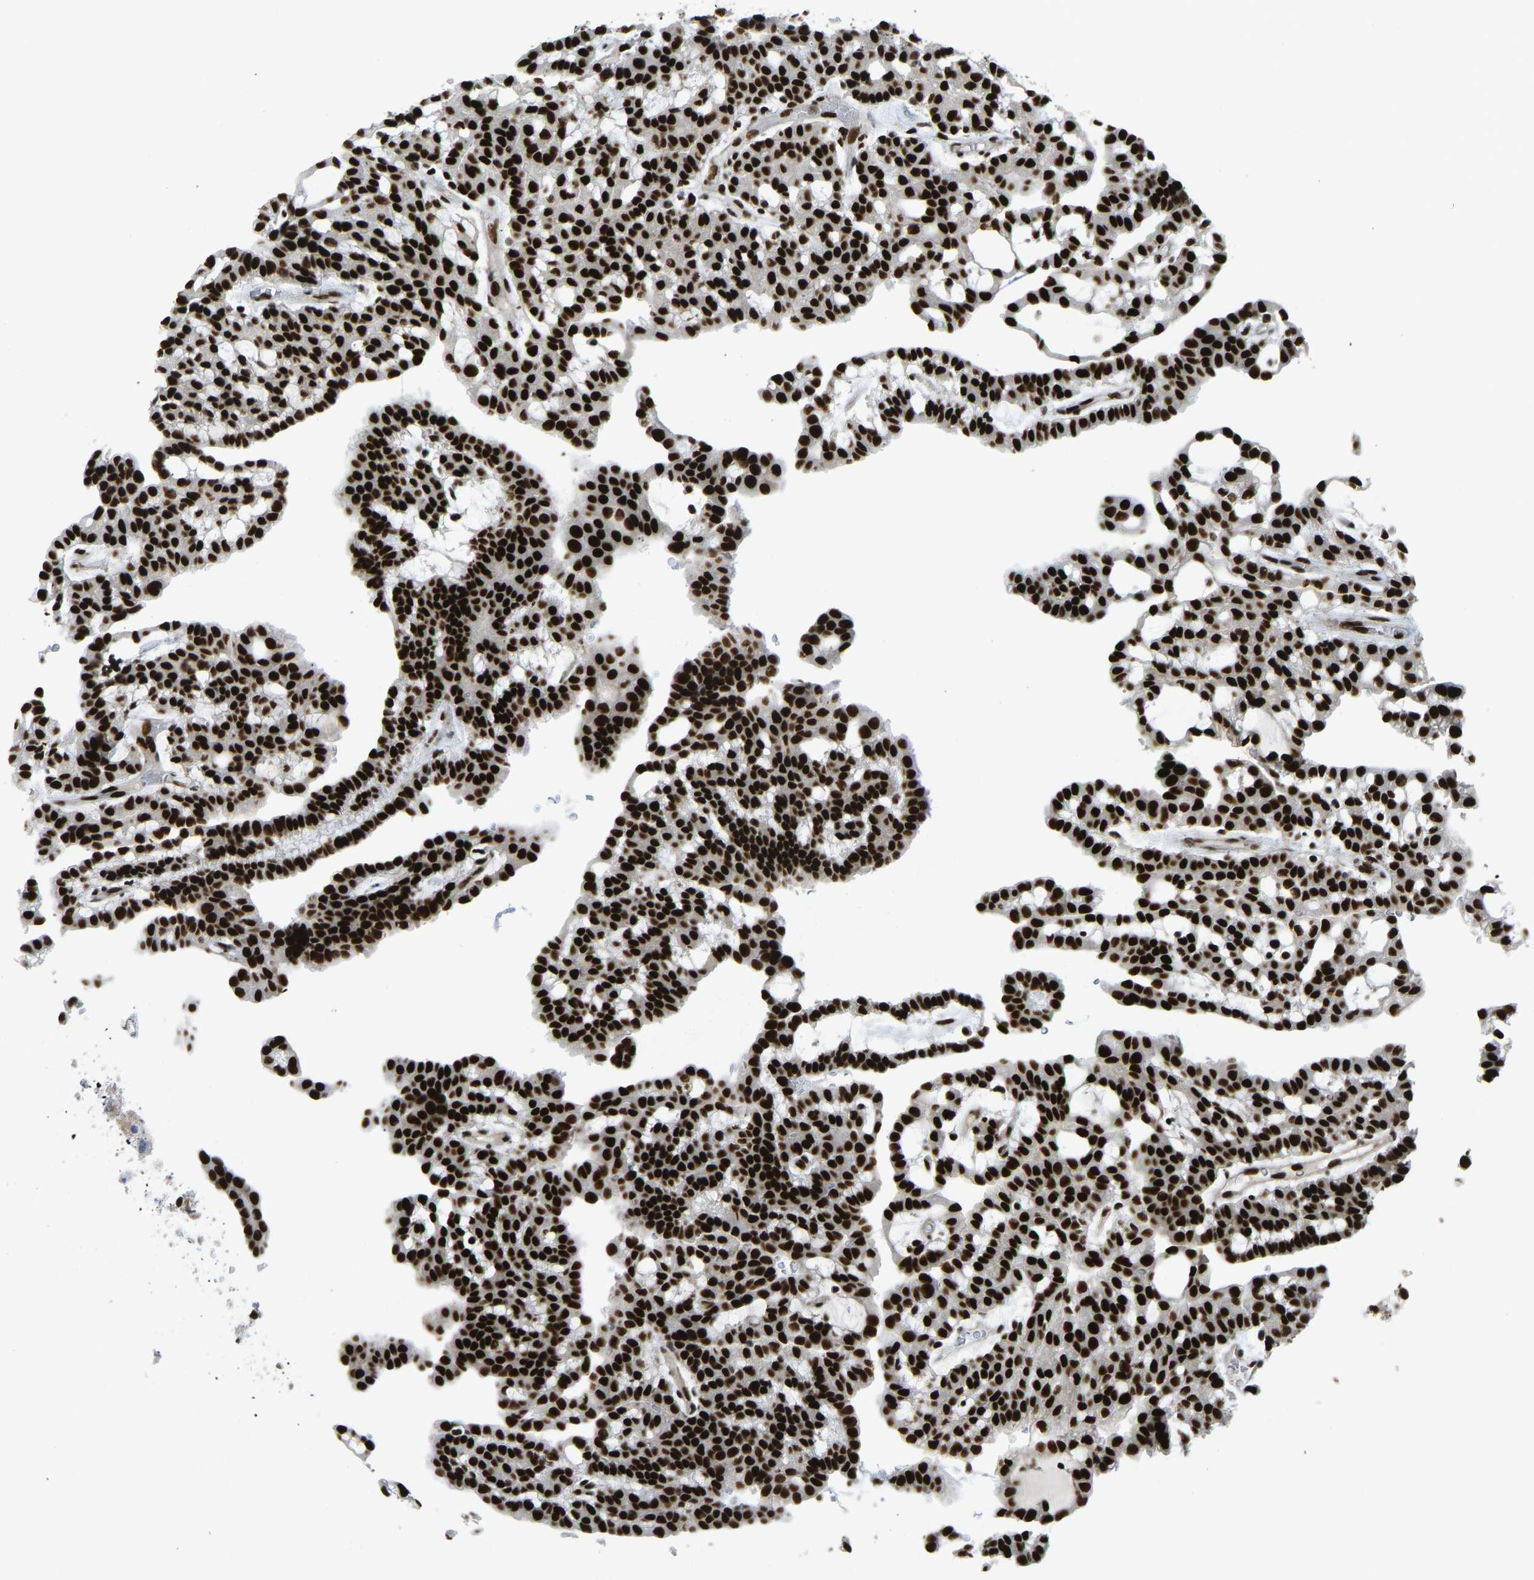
{"staining": {"intensity": "strong", "quantity": ">75%", "location": "nuclear"}, "tissue": "renal cancer", "cell_type": "Tumor cells", "image_type": "cancer", "snomed": [{"axis": "morphology", "description": "Adenocarcinoma, NOS"}, {"axis": "topography", "description": "Kidney"}], "caption": "Renal adenocarcinoma was stained to show a protein in brown. There is high levels of strong nuclear staining in approximately >75% of tumor cells.", "gene": "FOXK1", "patient": {"sex": "male", "age": 63}}